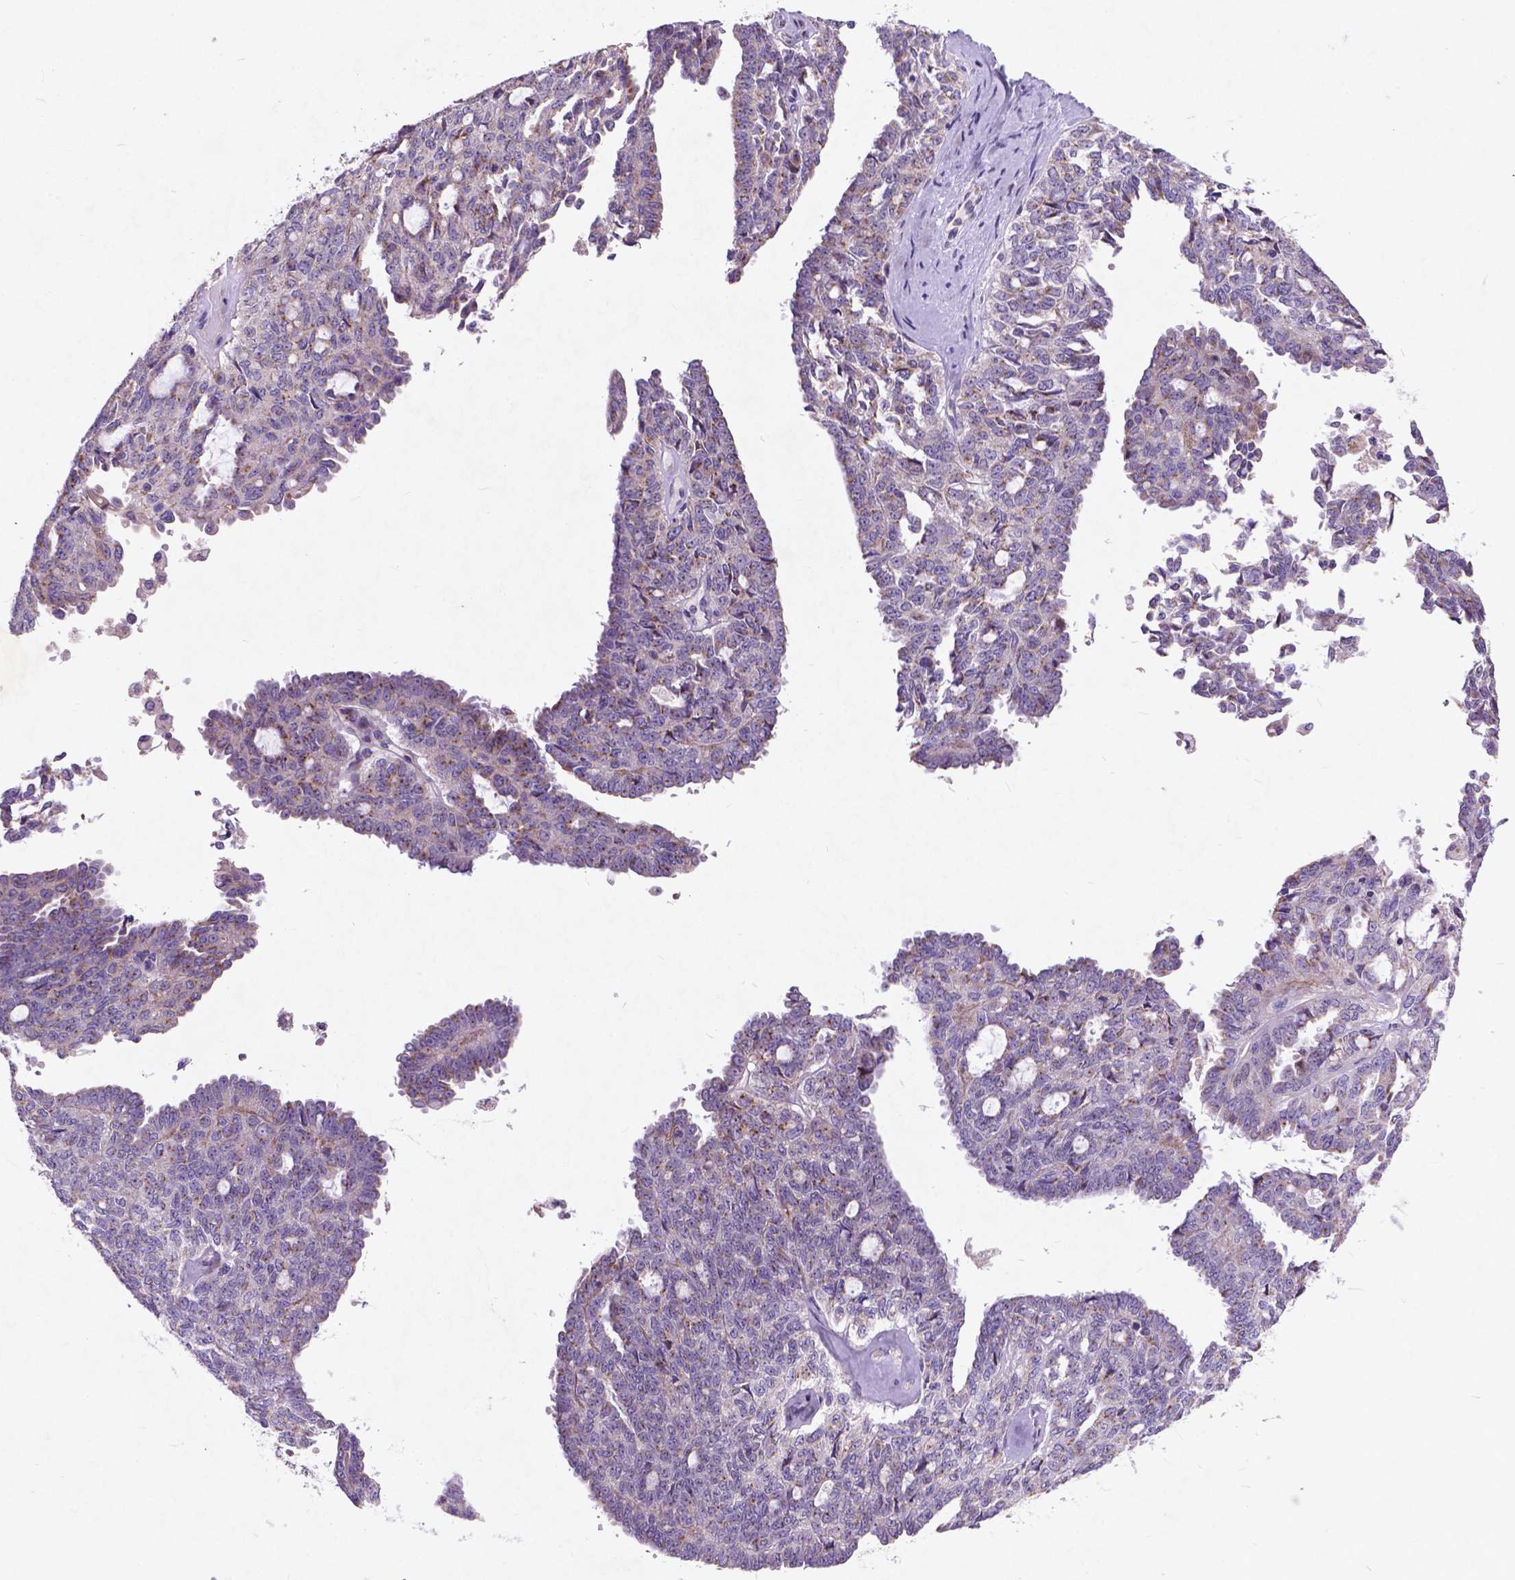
{"staining": {"intensity": "moderate", "quantity": "<25%", "location": "cytoplasmic/membranous"}, "tissue": "ovarian cancer", "cell_type": "Tumor cells", "image_type": "cancer", "snomed": [{"axis": "morphology", "description": "Cystadenocarcinoma, serous, NOS"}, {"axis": "topography", "description": "Ovary"}], "caption": "Immunohistochemistry (DAB (3,3'-diaminobenzidine)) staining of serous cystadenocarcinoma (ovarian) demonstrates moderate cytoplasmic/membranous protein expression in about <25% of tumor cells. (Stains: DAB in brown, nuclei in blue, Microscopy: brightfield microscopy at high magnification).", "gene": "ATG4D", "patient": {"sex": "female", "age": 71}}